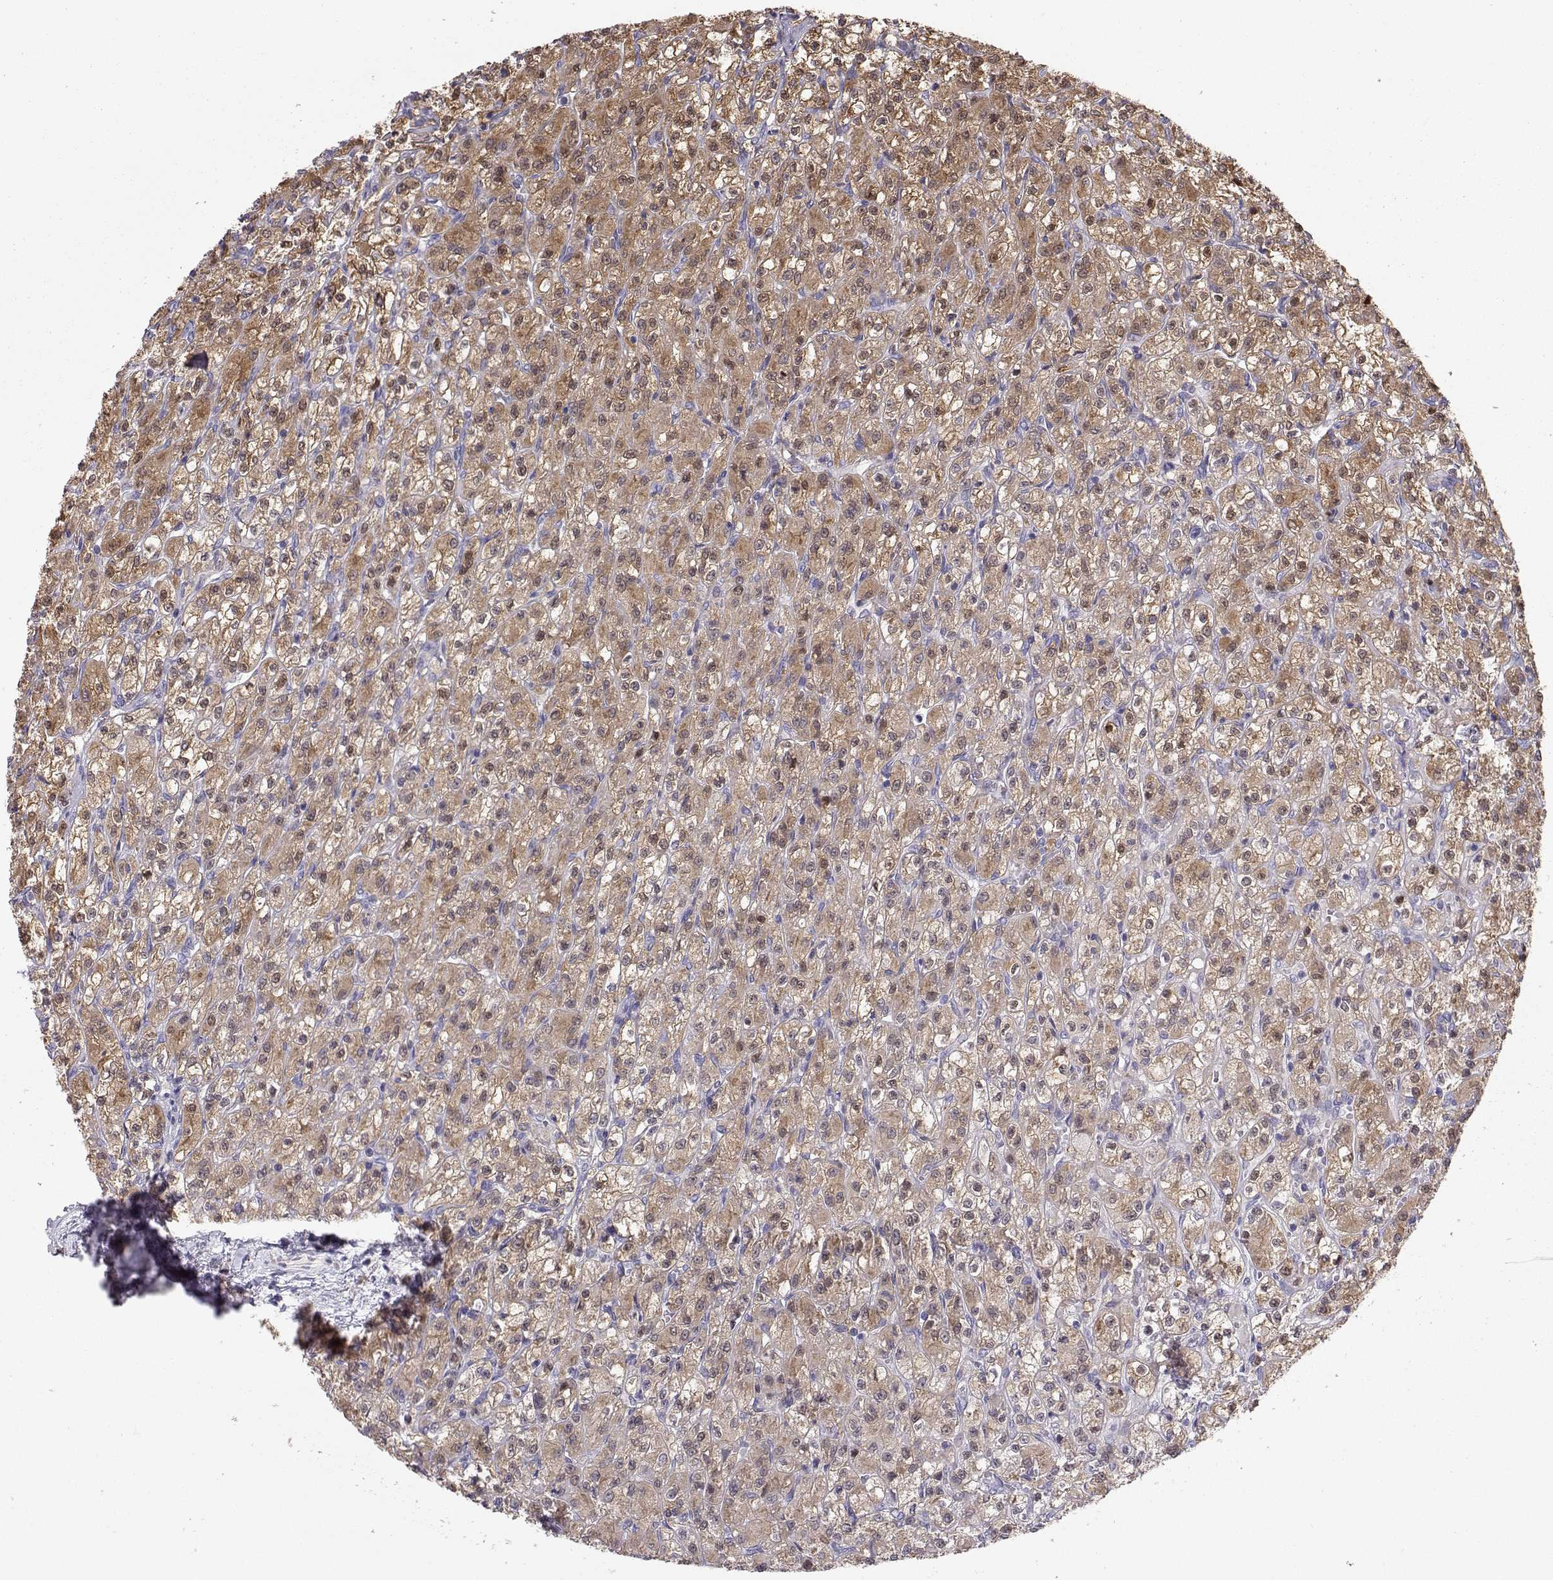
{"staining": {"intensity": "moderate", "quantity": ">75%", "location": "cytoplasmic/membranous"}, "tissue": "renal cancer", "cell_type": "Tumor cells", "image_type": "cancer", "snomed": [{"axis": "morphology", "description": "Adenocarcinoma, NOS"}, {"axis": "topography", "description": "Kidney"}], "caption": "There is medium levels of moderate cytoplasmic/membranous expression in tumor cells of renal cancer, as demonstrated by immunohistochemical staining (brown color).", "gene": "NCAM2", "patient": {"sex": "female", "age": 70}}